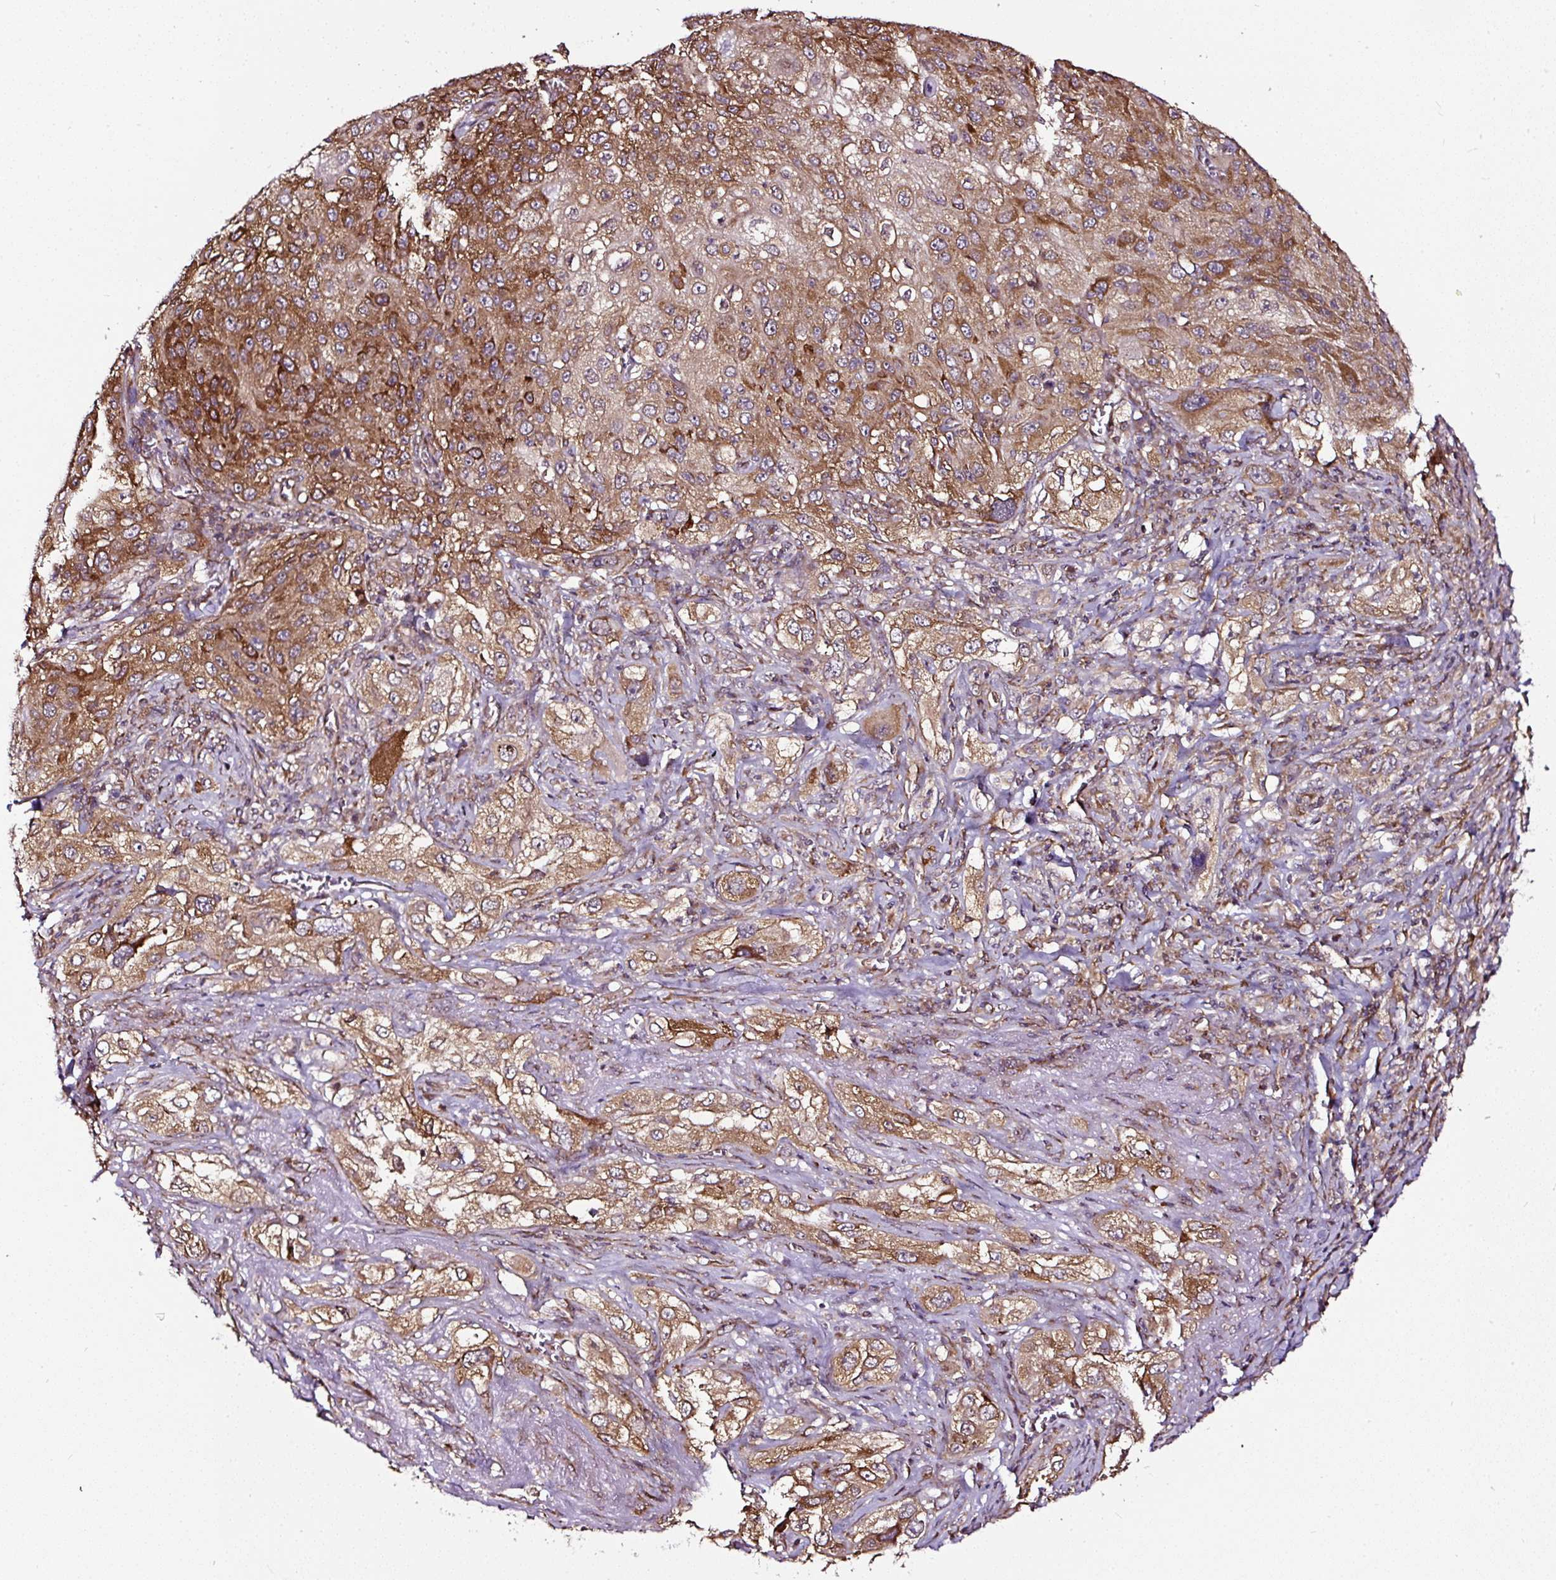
{"staining": {"intensity": "moderate", "quantity": ">75%", "location": "cytoplasmic/membranous"}, "tissue": "lung cancer", "cell_type": "Tumor cells", "image_type": "cancer", "snomed": [{"axis": "morphology", "description": "Squamous cell carcinoma, NOS"}, {"axis": "topography", "description": "Lung"}], "caption": "Protein expression by immunohistochemistry (IHC) reveals moderate cytoplasmic/membranous positivity in about >75% of tumor cells in squamous cell carcinoma (lung).", "gene": "KDM4E", "patient": {"sex": "female", "age": 69}}